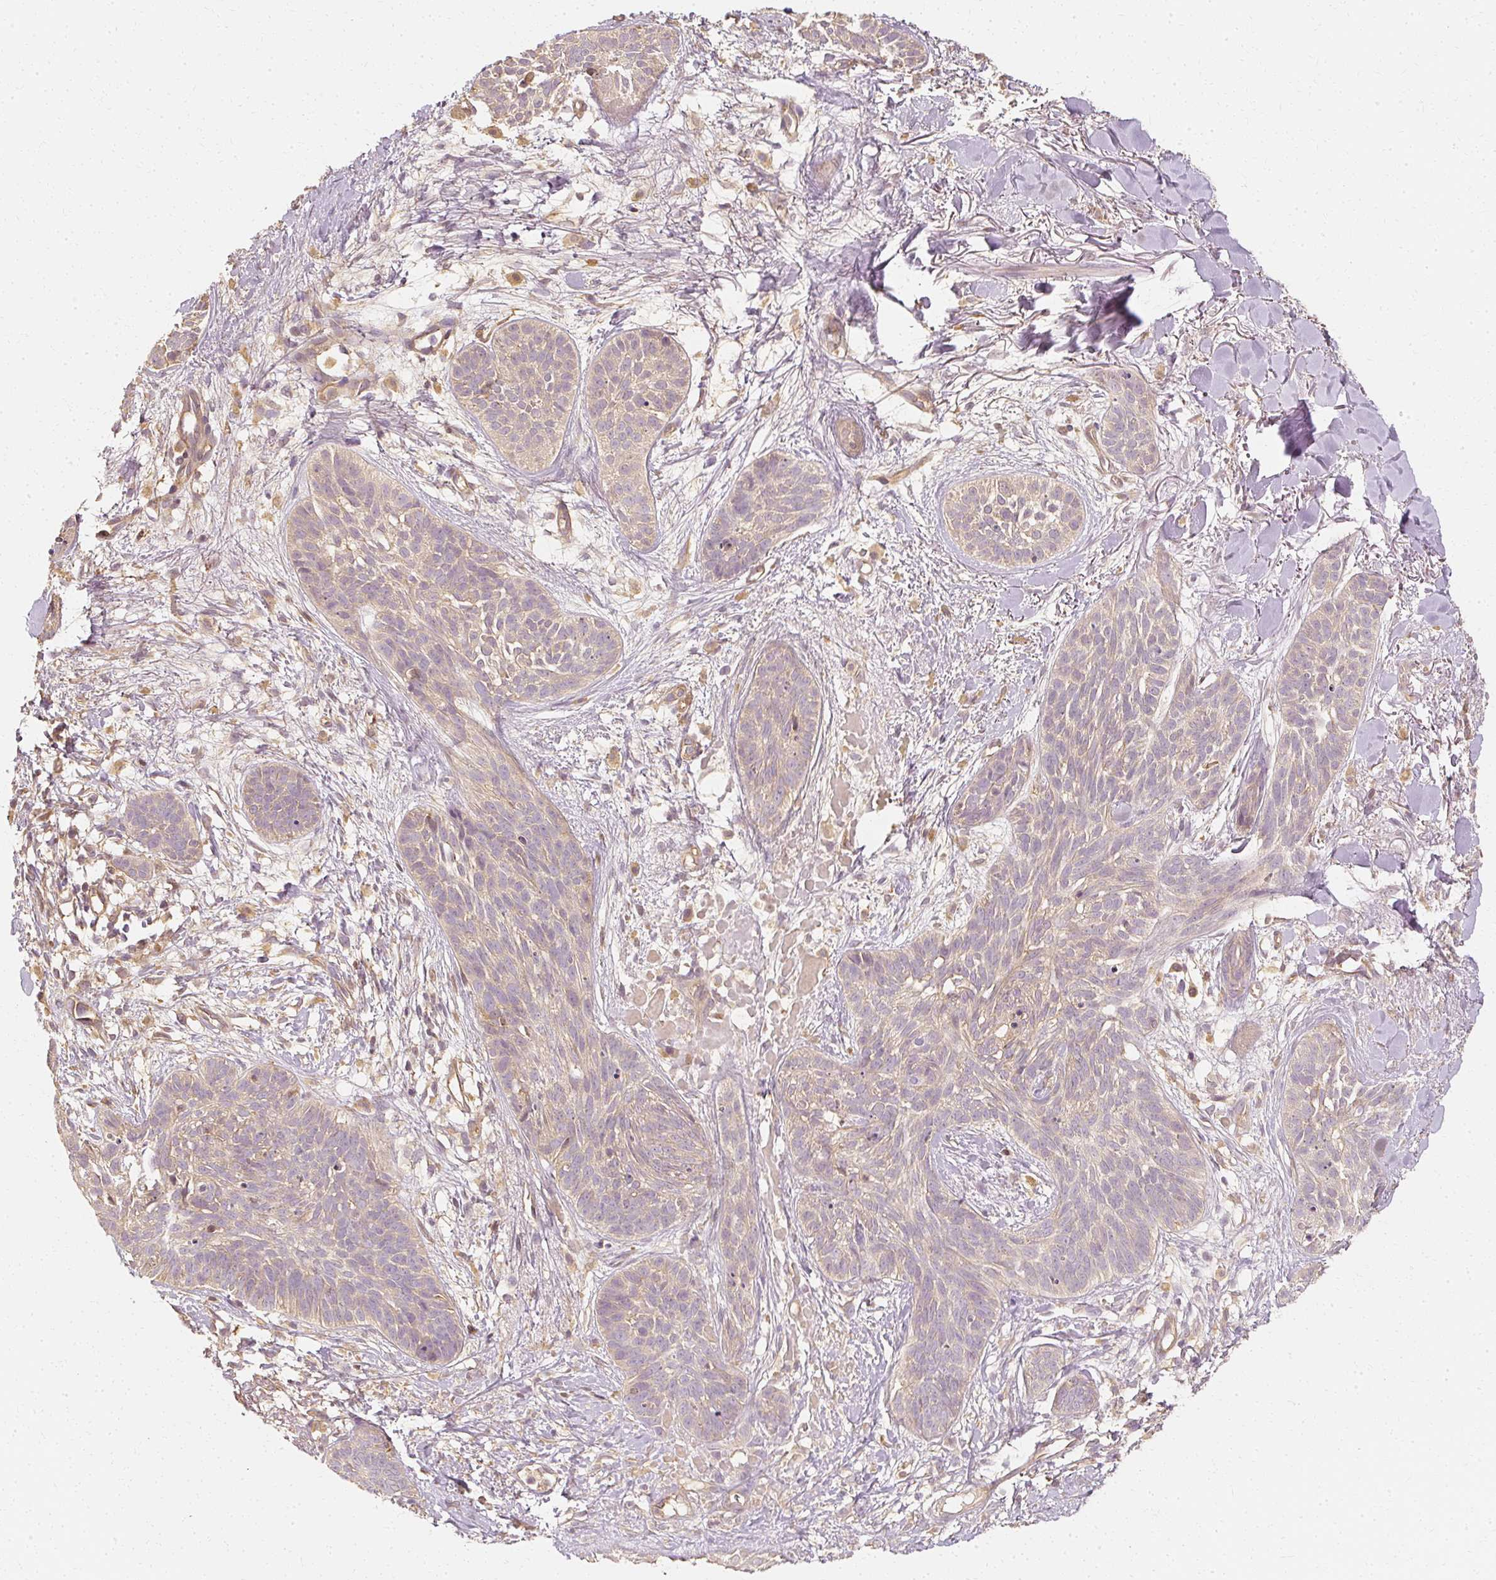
{"staining": {"intensity": "weak", "quantity": "25%-75%", "location": "cytoplasmic/membranous"}, "tissue": "skin cancer", "cell_type": "Tumor cells", "image_type": "cancer", "snomed": [{"axis": "morphology", "description": "Basal cell carcinoma"}, {"axis": "topography", "description": "Skin"}], "caption": "Immunohistochemical staining of skin basal cell carcinoma reveals weak cytoplasmic/membranous protein positivity in approximately 25%-75% of tumor cells. Nuclei are stained in blue.", "gene": "GNAQ", "patient": {"sex": "male", "age": 52}}